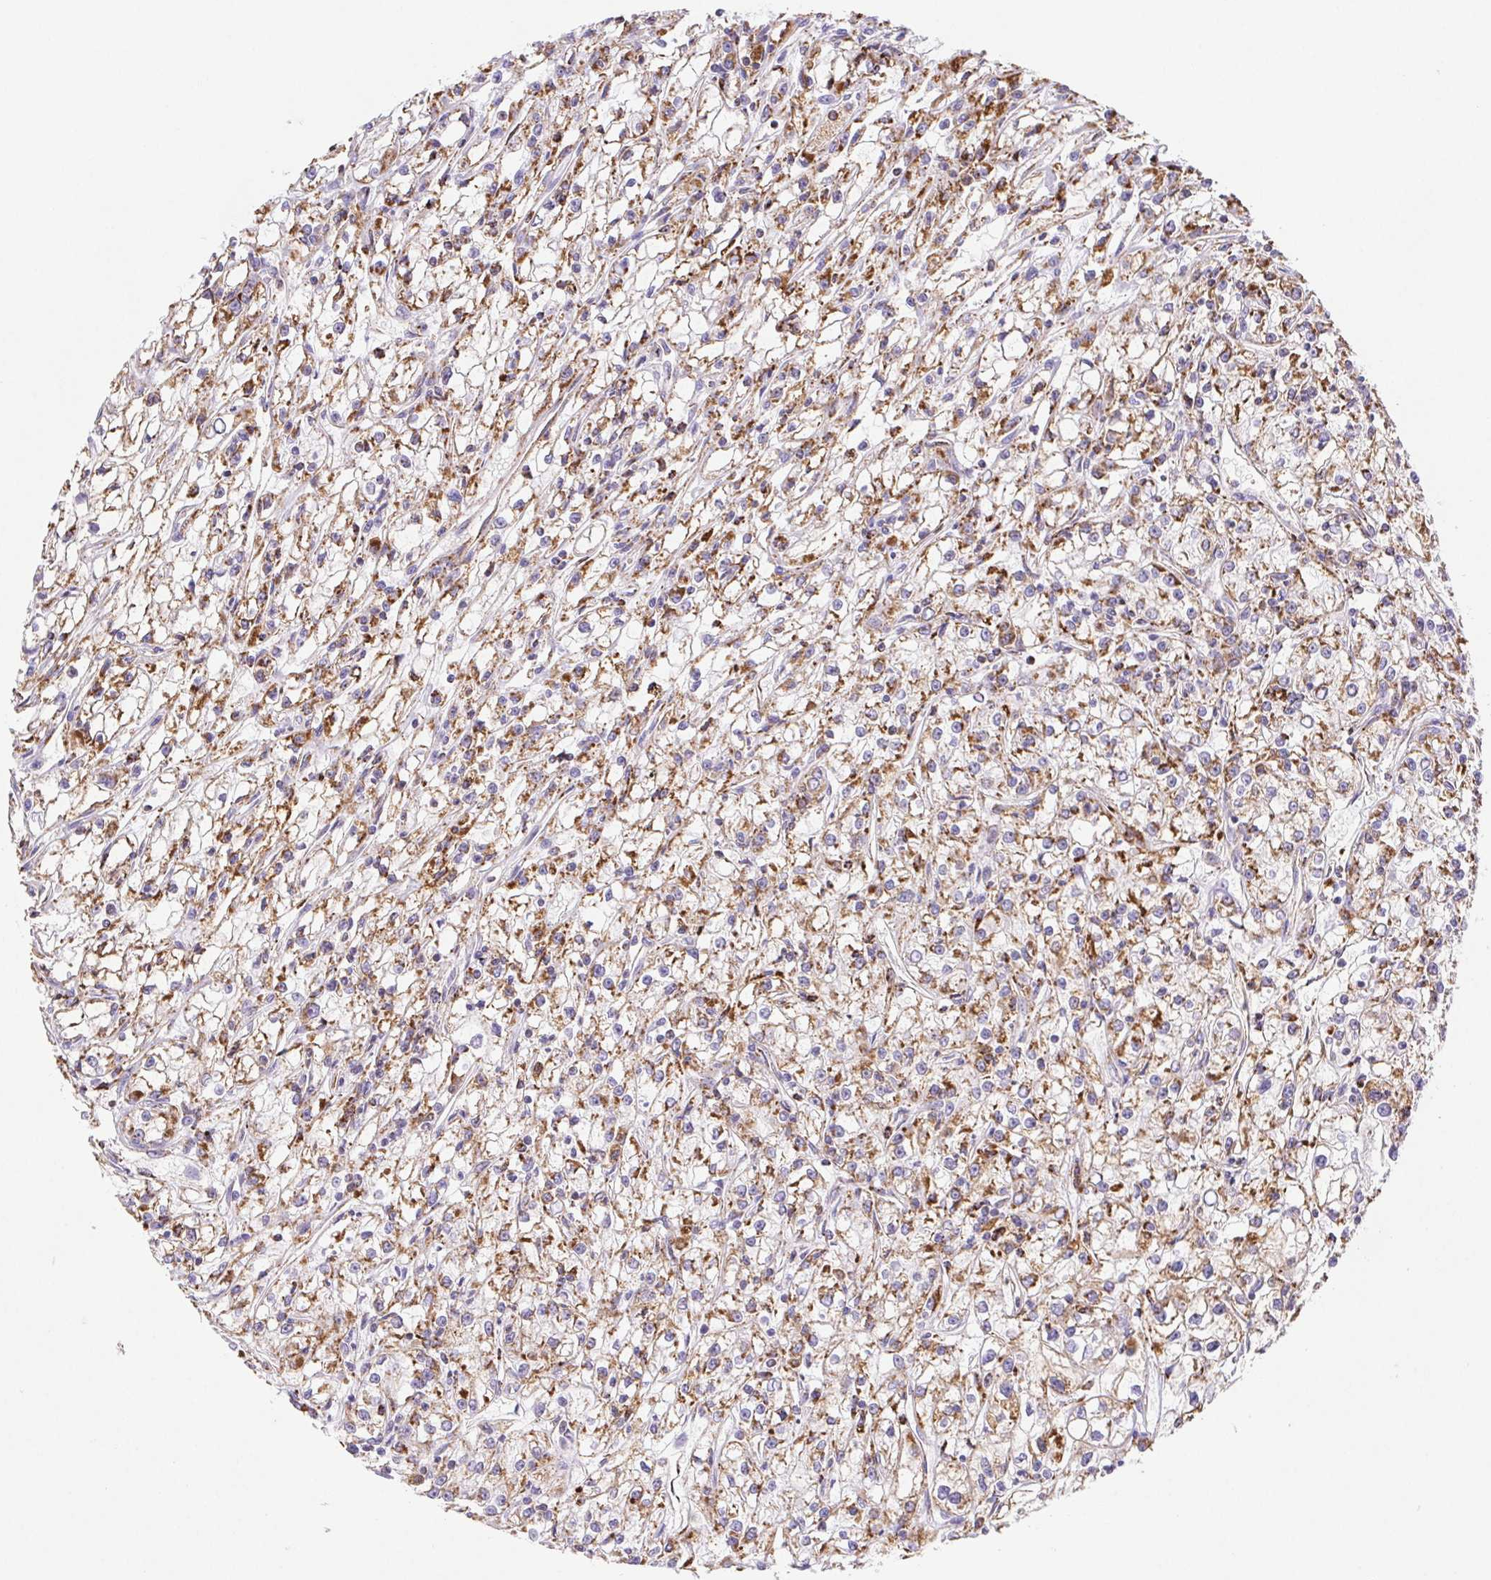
{"staining": {"intensity": "moderate", "quantity": ">75%", "location": "cytoplasmic/membranous"}, "tissue": "renal cancer", "cell_type": "Tumor cells", "image_type": "cancer", "snomed": [{"axis": "morphology", "description": "Adenocarcinoma, NOS"}, {"axis": "topography", "description": "Kidney"}], "caption": "Protein analysis of renal adenocarcinoma tissue displays moderate cytoplasmic/membranous expression in approximately >75% of tumor cells. The staining was performed using DAB, with brown indicating positive protein expression. Nuclei are stained blue with hematoxylin.", "gene": "NIPSNAP2", "patient": {"sex": "female", "age": 59}}